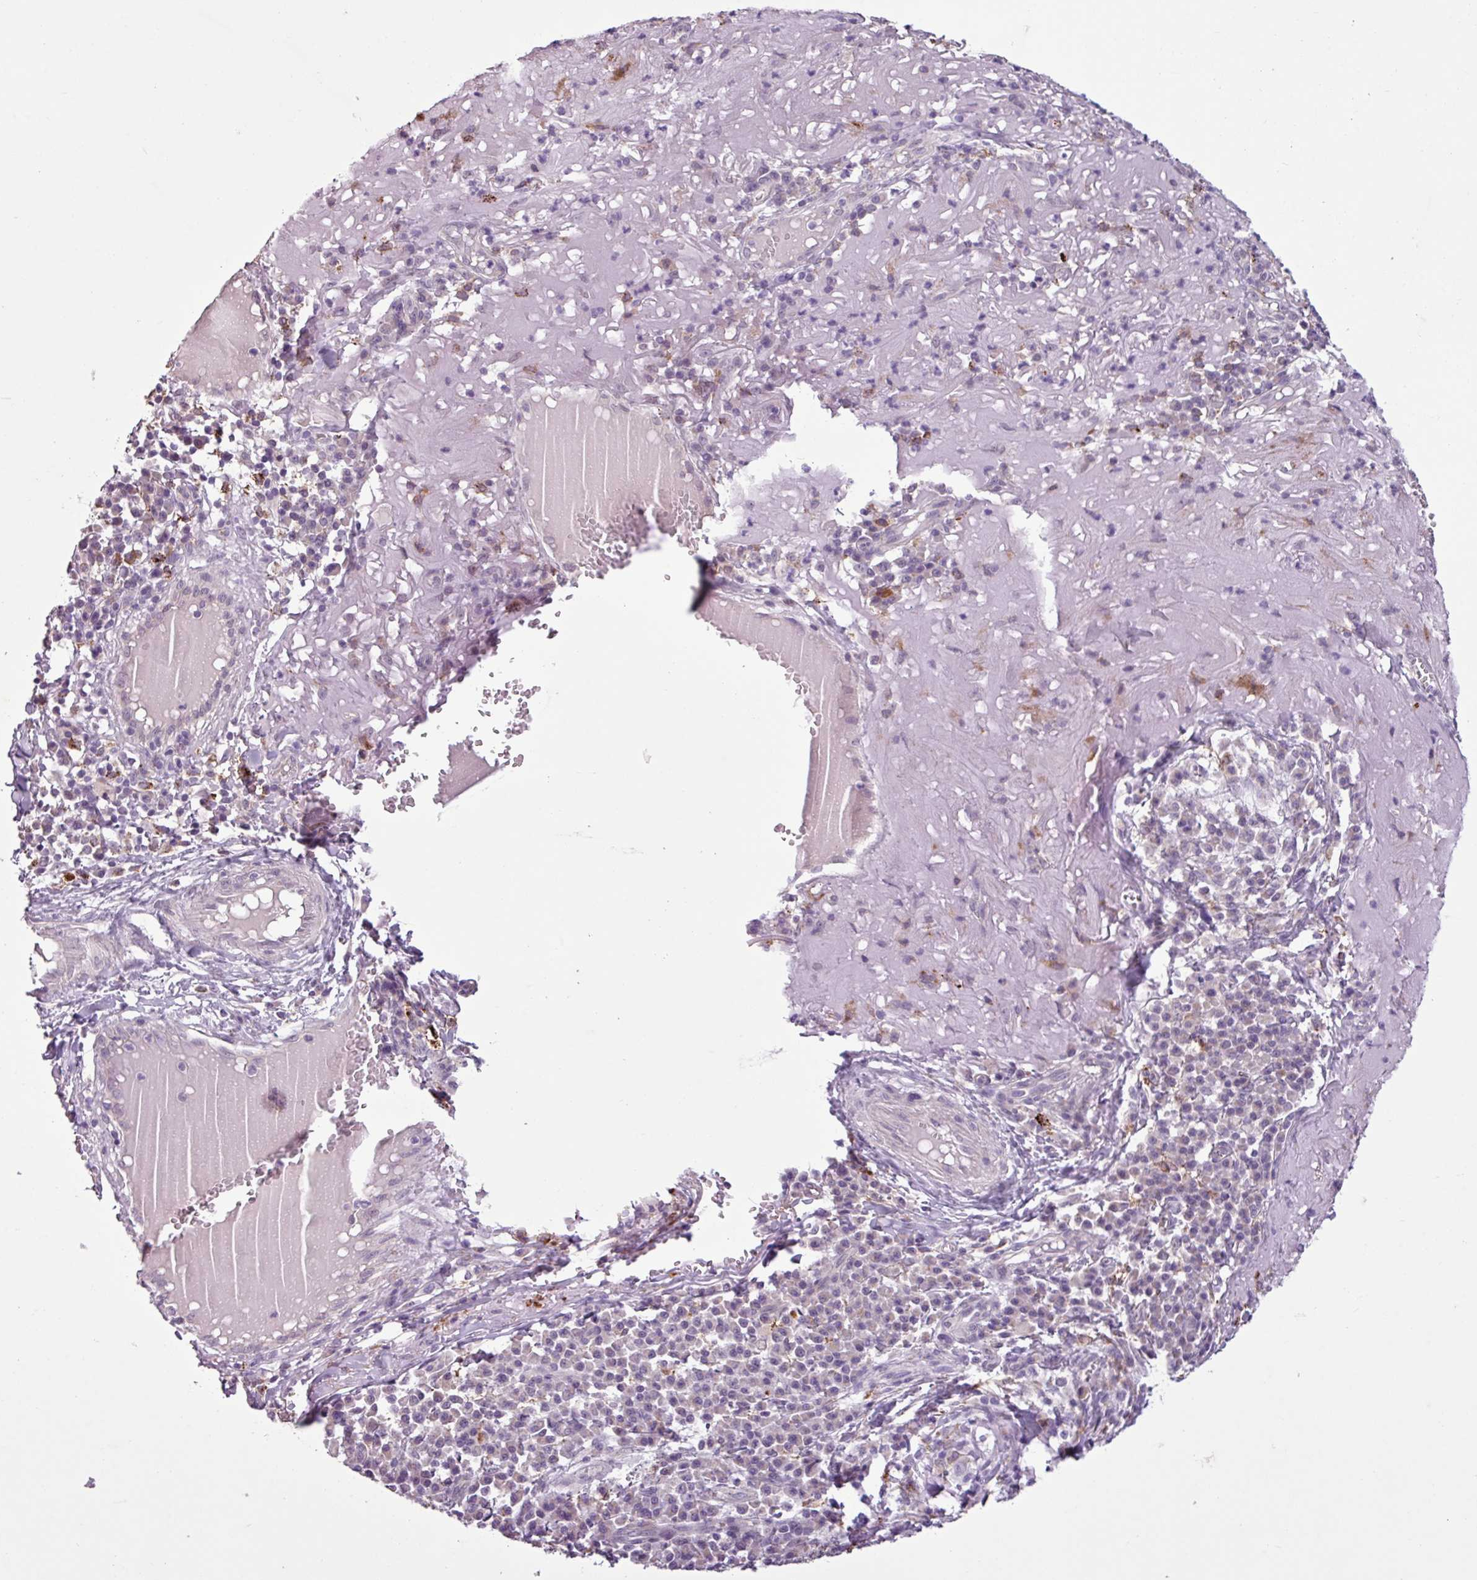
{"staining": {"intensity": "negative", "quantity": "none", "location": "none"}, "tissue": "skin cancer", "cell_type": "Tumor cells", "image_type": "cancer", "snomed": [{"axis": "morphology", "description": "Basal cell carcinoma"}, {"axis": "topography", "description": "Skin"}], "caption": "Immunohistochemistry (IHC) histopathology image of neoplastic tissue: human basal cell carcinoma (skin) stained with DAB reveals no significant protein positivity in tumor cells.", "gene": "C9orf24", "patient": {"sex": "female", "age": 93}}